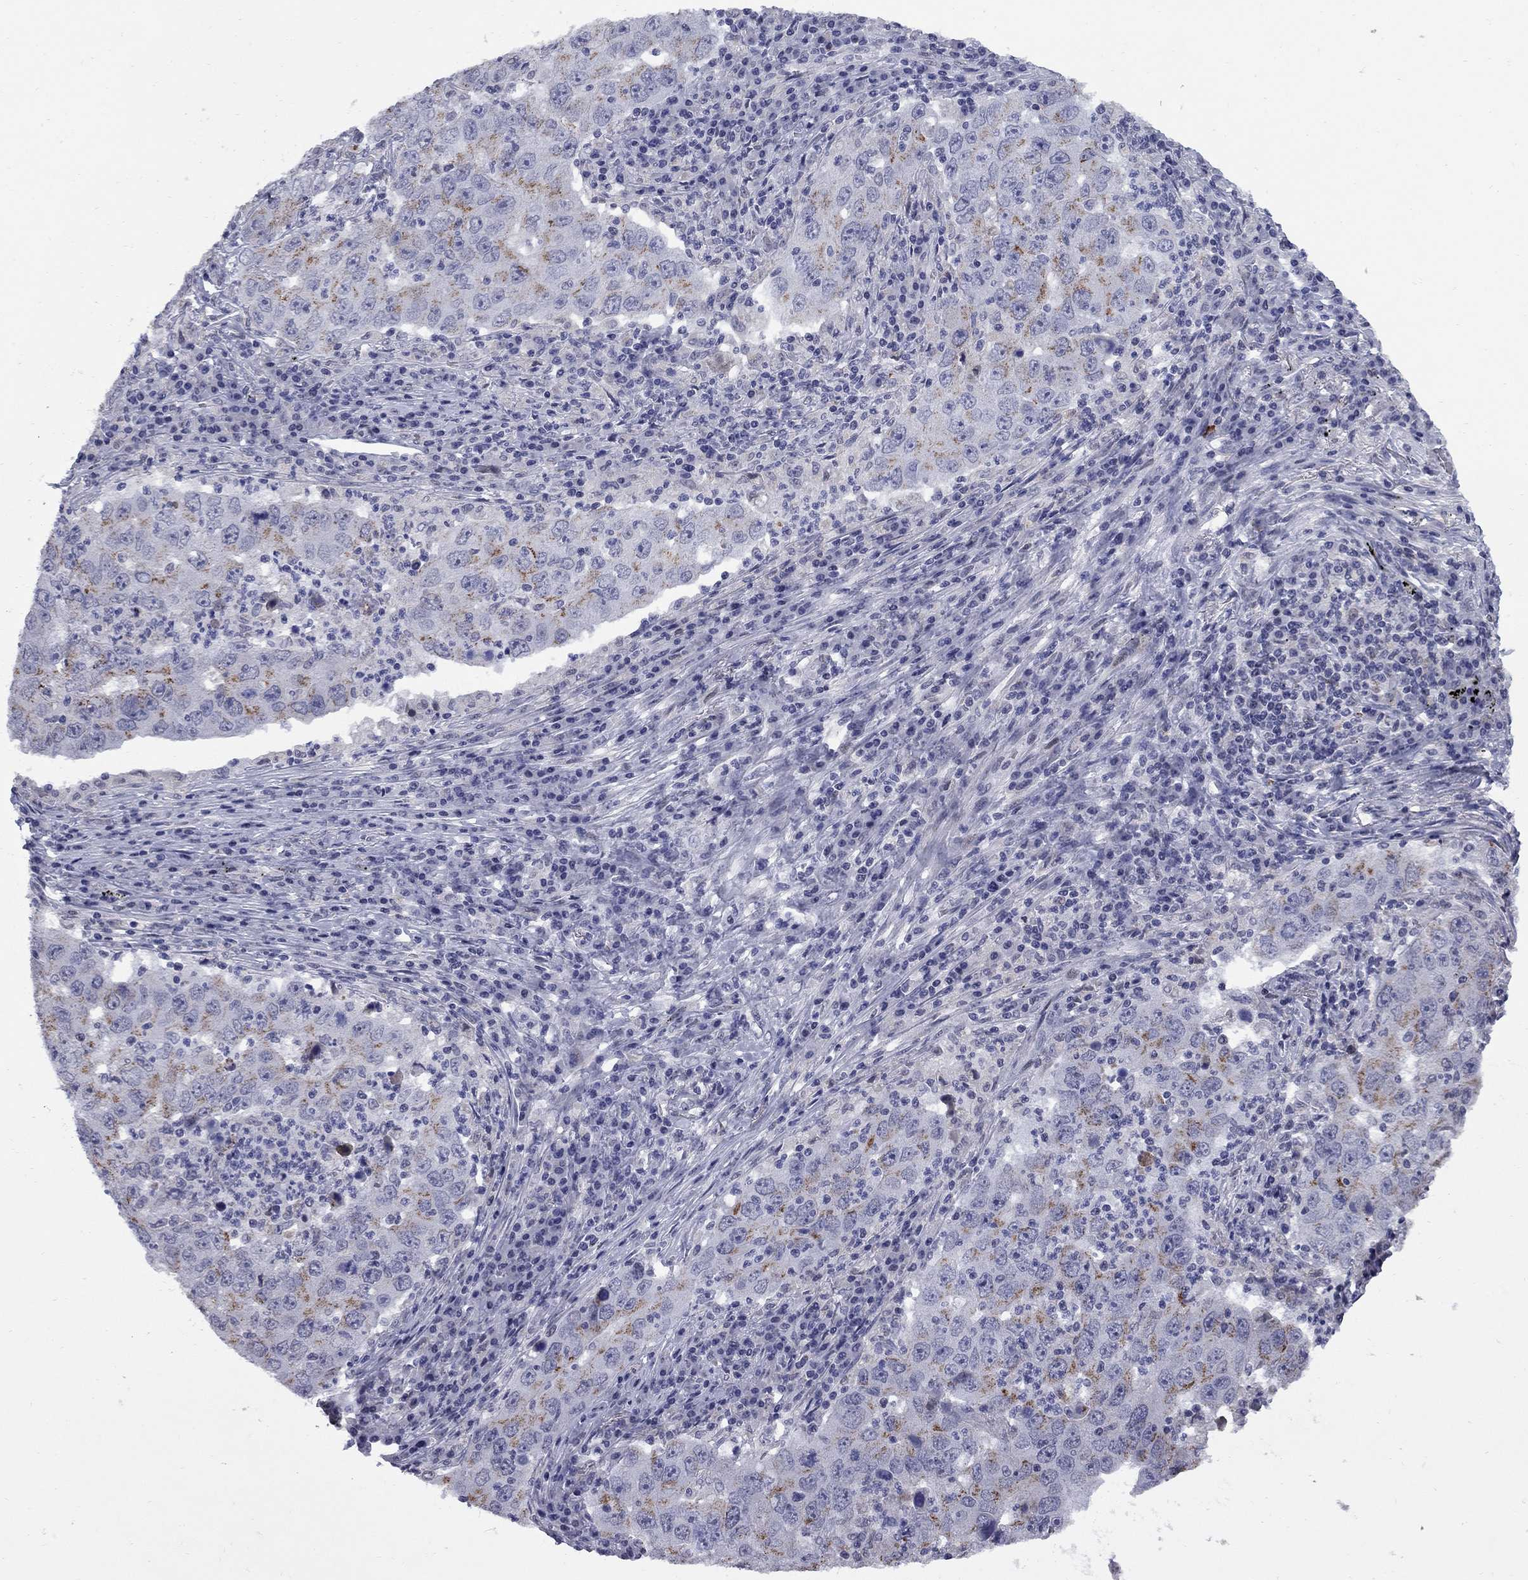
{"staining": {"intensity": "moderate", "quantity": ">75%", "location": "cytoplasmic/membranous"}, "tissue": "lung cancer", "cell_type": "Tumor cells", "image_type": "cancer", "snomed": [{"axis": "morphology", "description": "Adenocarcinoma, NOS"}, {"axis": "topography", "description": "Lung"}], "caption": "Moderate cytoplasmic/membranous protein staining is present in approximately >75% of tumor cells in adenocarcinoma (lung).", "gene": "HTR4", "patient": {"sex": "male", "age": 73}}